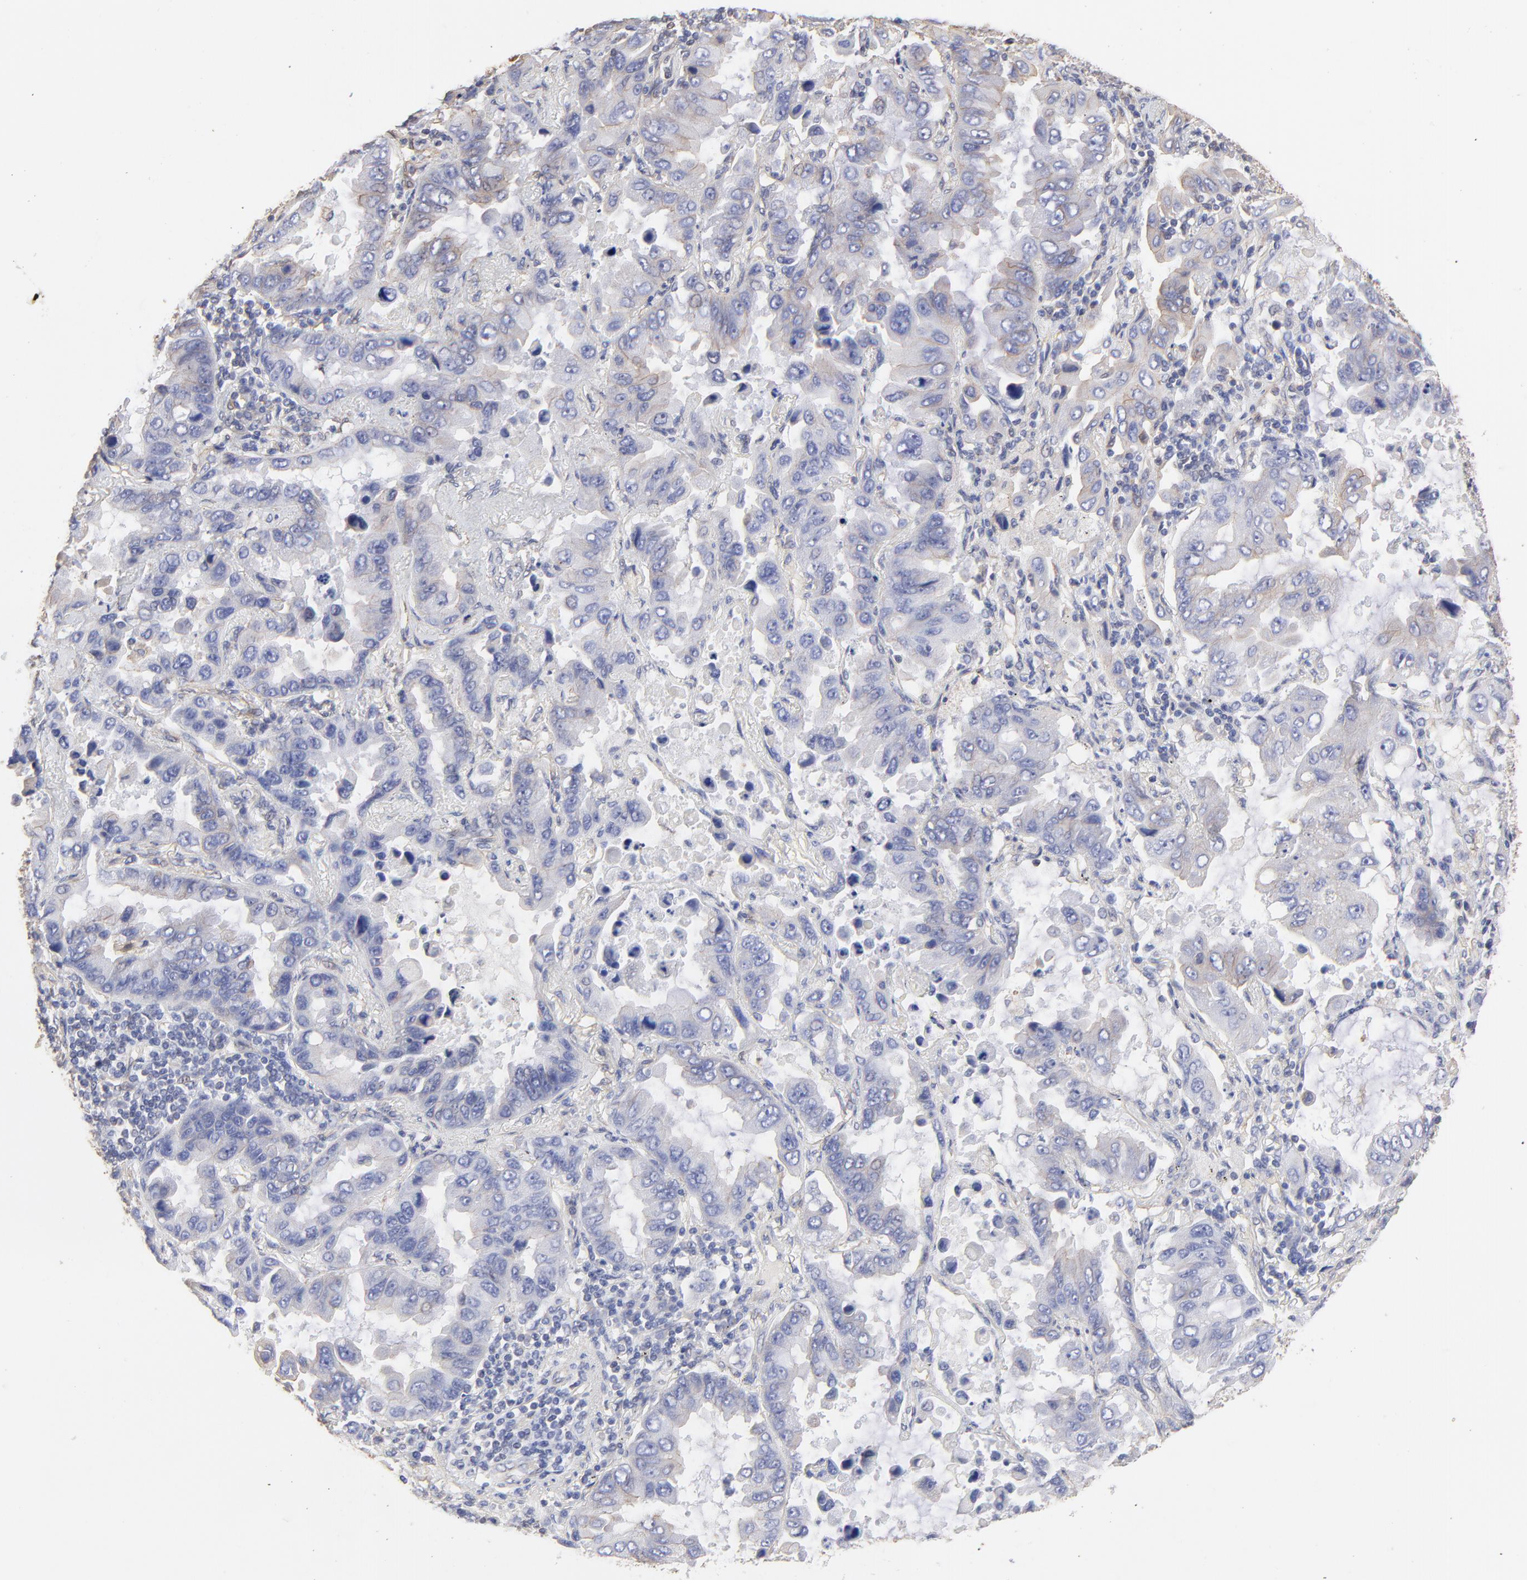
{"staining": {"intensity": "weak", "quantity": "<25%", "location": "cytoplasmic/membranous"}, "tissue": "lung cancer", "cell_type": "Tumor cells", "image_type": "cancer", "snomed": [{"axis": "morphology", "description": "Adenocarcinoma, NOS"}, {"axis": "topography", "description": "Lung"}], "caption": "DAB immunohistochemical staining of human lung cancer (adenocarcinoma) exhibits no significant expression in tumor cells.", "gene": "LRCH2", "patient": {"sex": "male", "age": 64}}